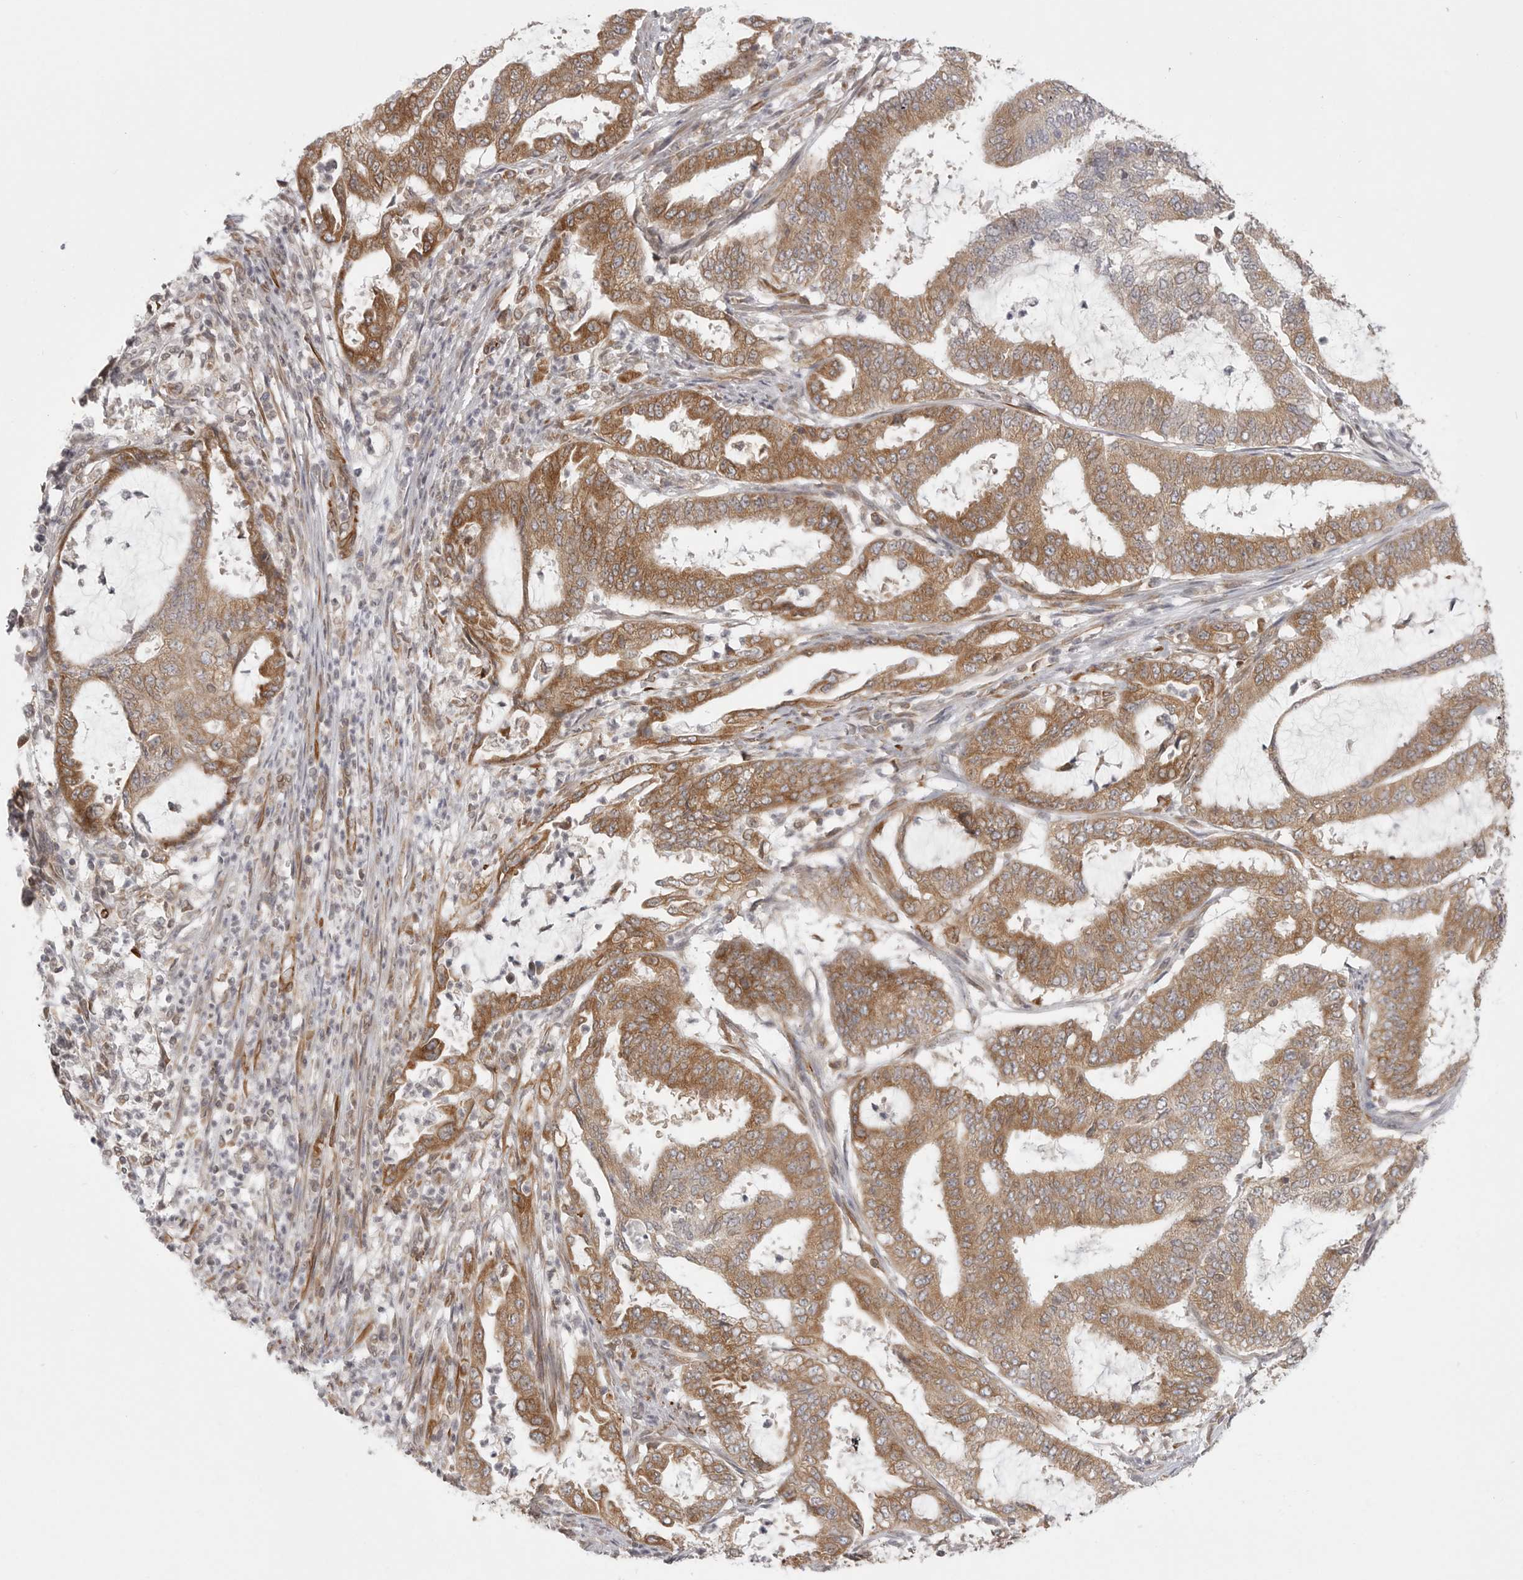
{"staining": {"intensity": "moderate", "quantity": ">75%", "location": "cytoplasmic/membranous"}, "tissue": "endometrial cancer", "cell_type": "Tumor cells", "image_type": "cancer", "snomed": [{"axis": "morphology", "description": "Adenocarcinoma, NOS"}, {"axis": "topography", "description": "Endometrium"}], "caption": "Moderate cytoplasmic/membranous positivity for a protein is present in approximately >75% of tumor cells of endometrial adenocarcinoma using immunohistochemistry.", "gene": "CERS2", "patient": {"sex": "female", "age": 51}}